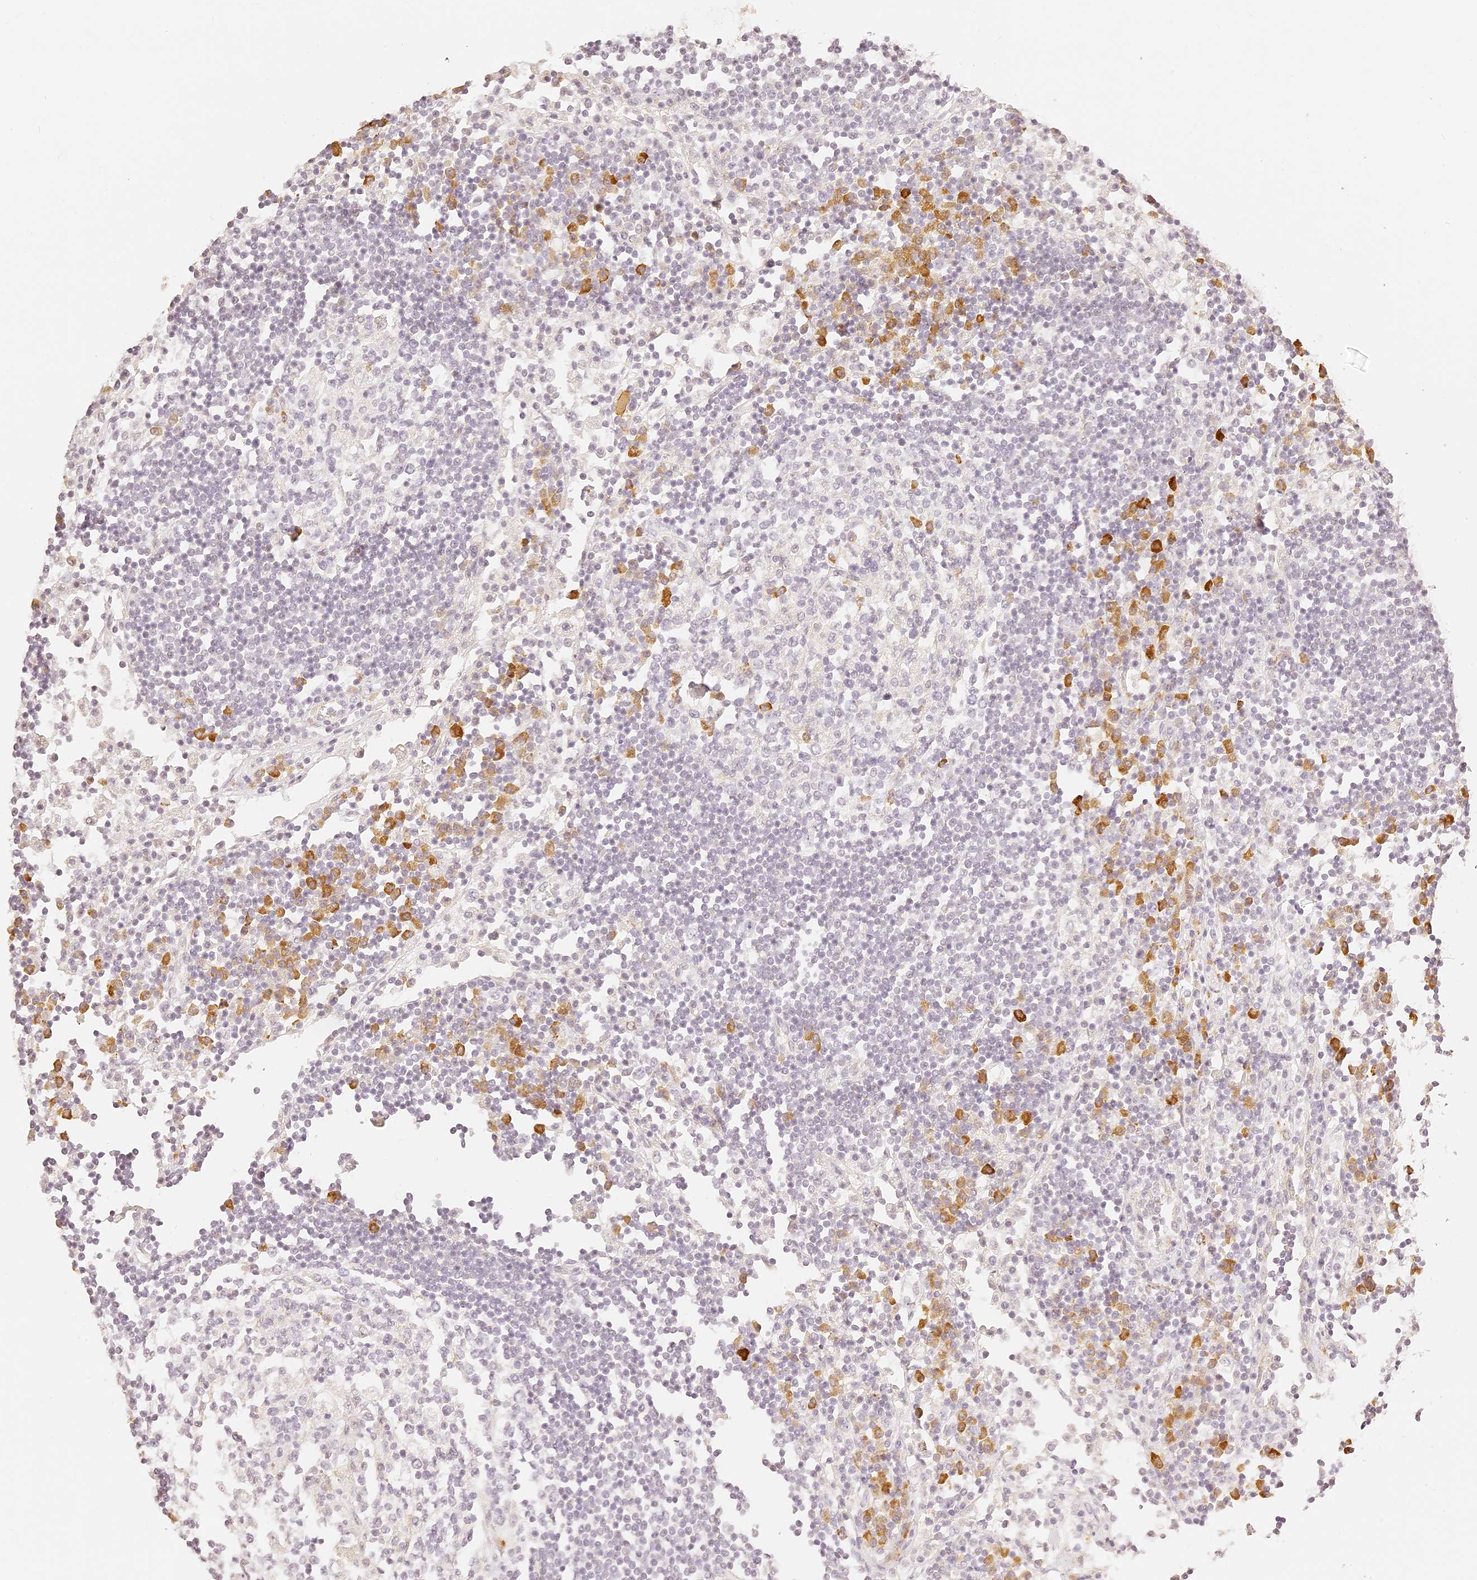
{"staining": {"intensity": "negative", "quantity": "none", "location": "none"}, "tissue": "lymph node", "cell_type": "Germinal center cells", "image_type": "normal", "snomed": [{"axis": "morphology", "description": "Normal tissue, NOS"}, {"axis": "topography", "description": "Lymph node"}], "caption": "Lymph node was stained to show a protein in brown. There is no significant positivity in germinal center cells. Brightfield microscopy of IHC stained with DAB (3,3'-diaminobenzidine) (brown) and hematoxylin (blue), captured at high magnification.", "gene": "TRIM45", "patient": {"sex": "female", "age": 53}}